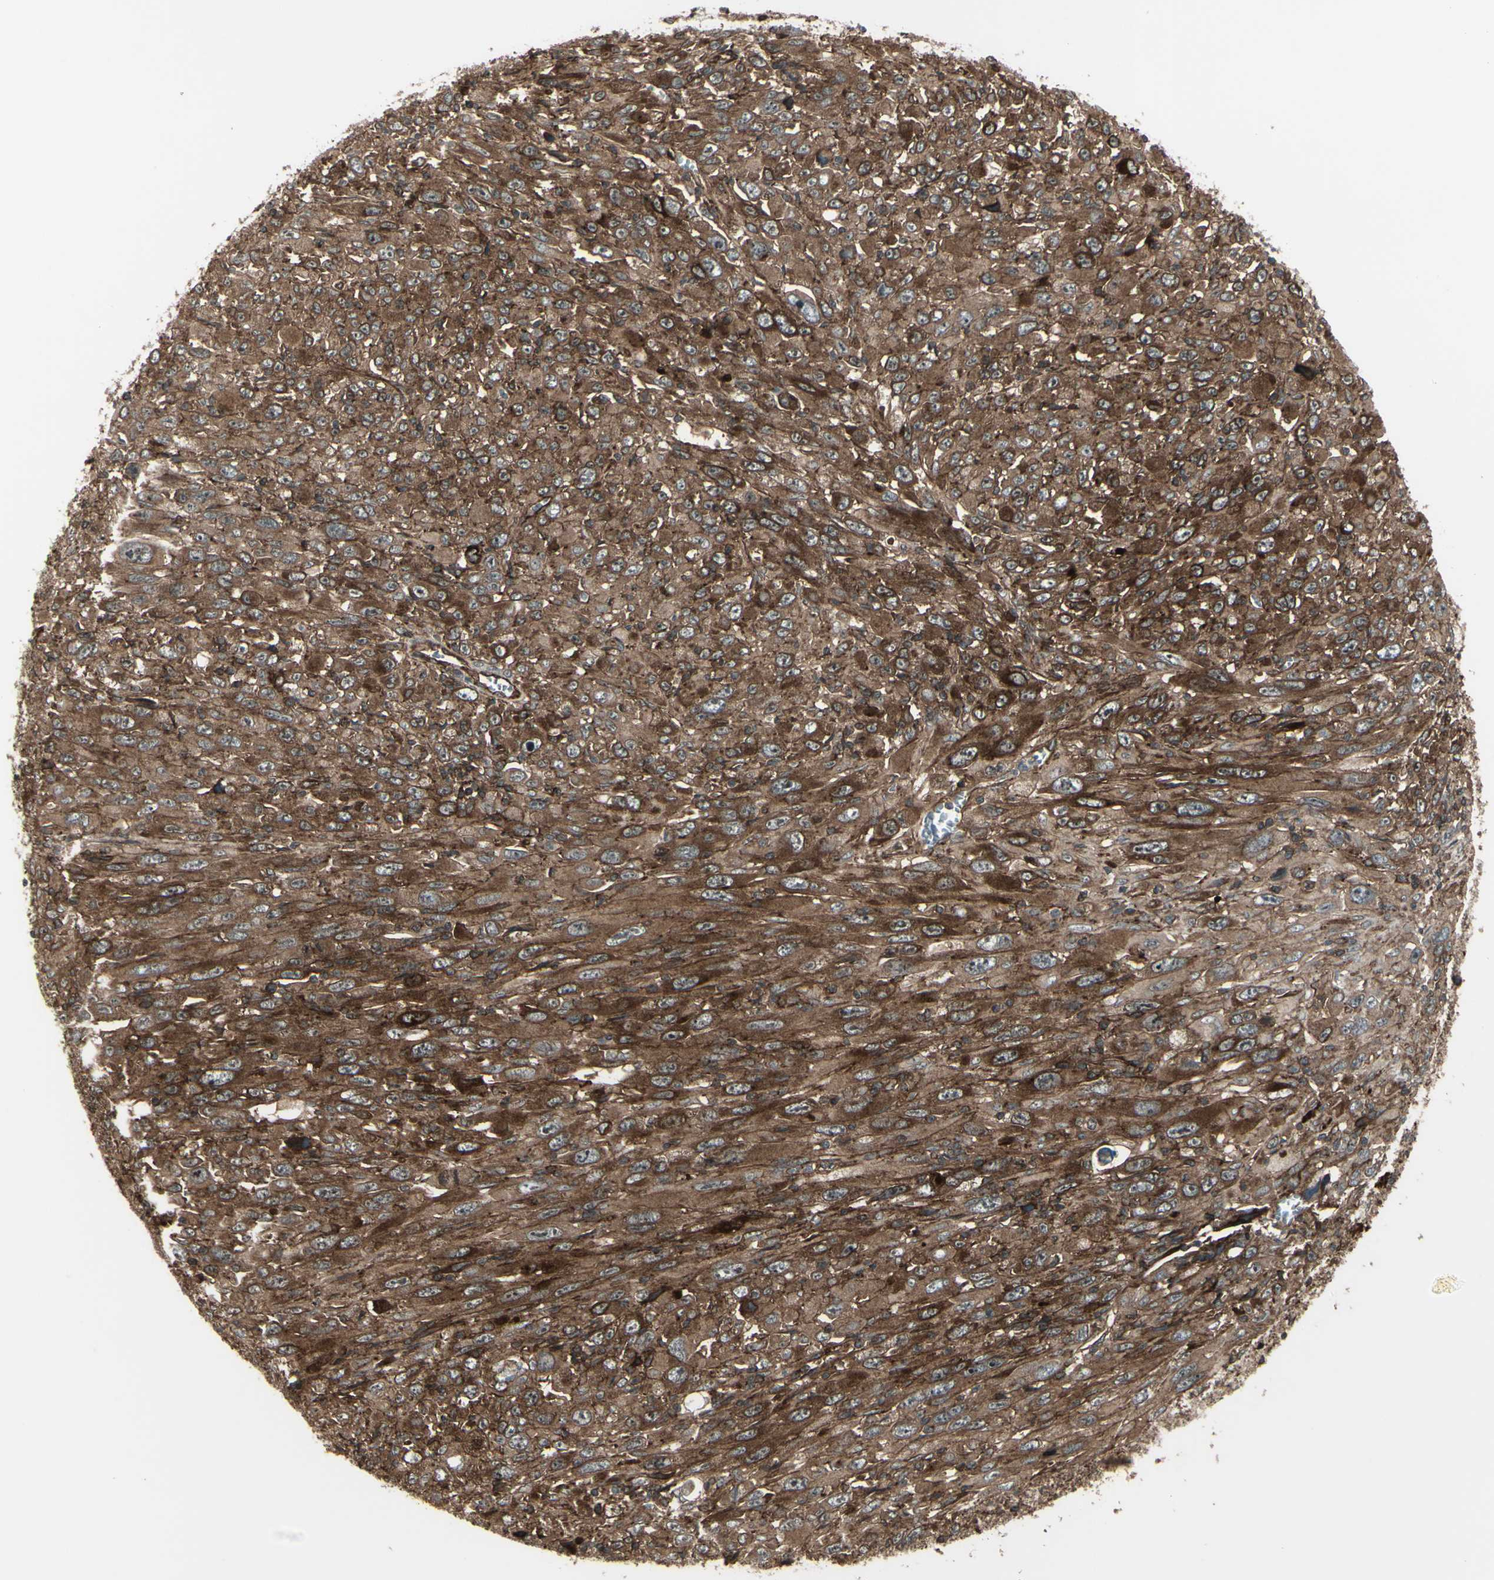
{"staining": {"intensity": "strong", "quantity": ">75%", "location": "cytoplasmic/membranous"}, "tissue": "melanoma", "cell_type": "Tumor cells", "image_type": "cancer", "snomed": [{"axis": "morphology", "description": "Malignant melanoma, Metastatic site"}, {"axis": "topography", "description": "Skin"}], "caption": "This image shows immunohistochemistry staining of melanoma, with high strong cytoplasmic/membranous staining in approximately >75% of tumor cells.", "gene": "FXYD5", "patient": {"sex": "female", "age": 56}}